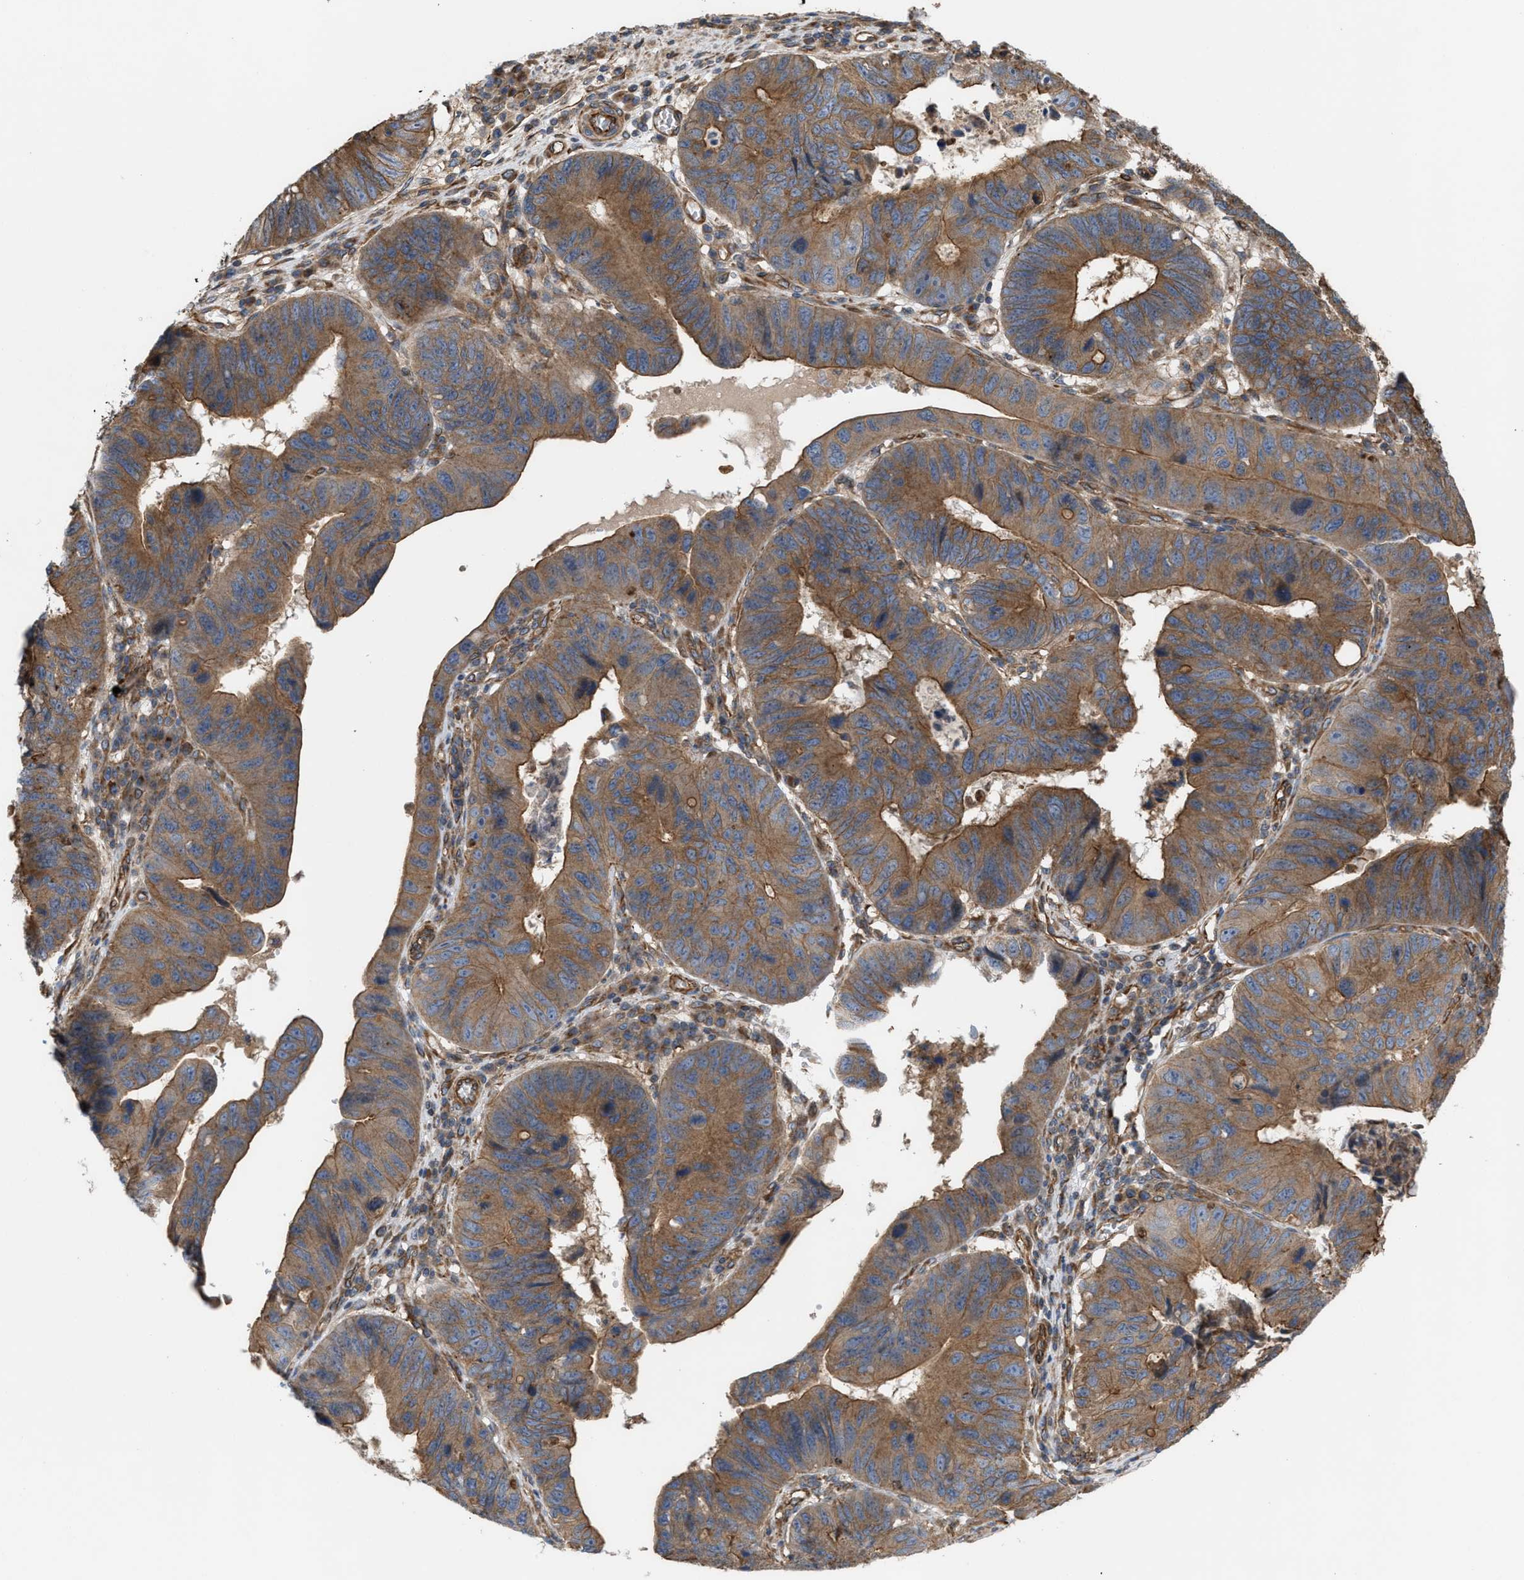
{"staining": {"intensity": "moderate", "quantity": ">75%", "location": "cytoplasmic/membranous"}, "tissue": "stomach cancer", "cell_type": "Tumor cells", "image_type": "cancer", "snomed": [{"axis": "morphology", "description": "Adenocarcinoma, NOS"}, {"axis": "topography", "description": "Stomach"}], "caption": "Moderate cytoplasmic/membranous protein expression is appreciated in about >75% of tumor cells in stomach cancer.", "gene": "EPS15L1", "patient": {"sex": "male", "age": 59}}